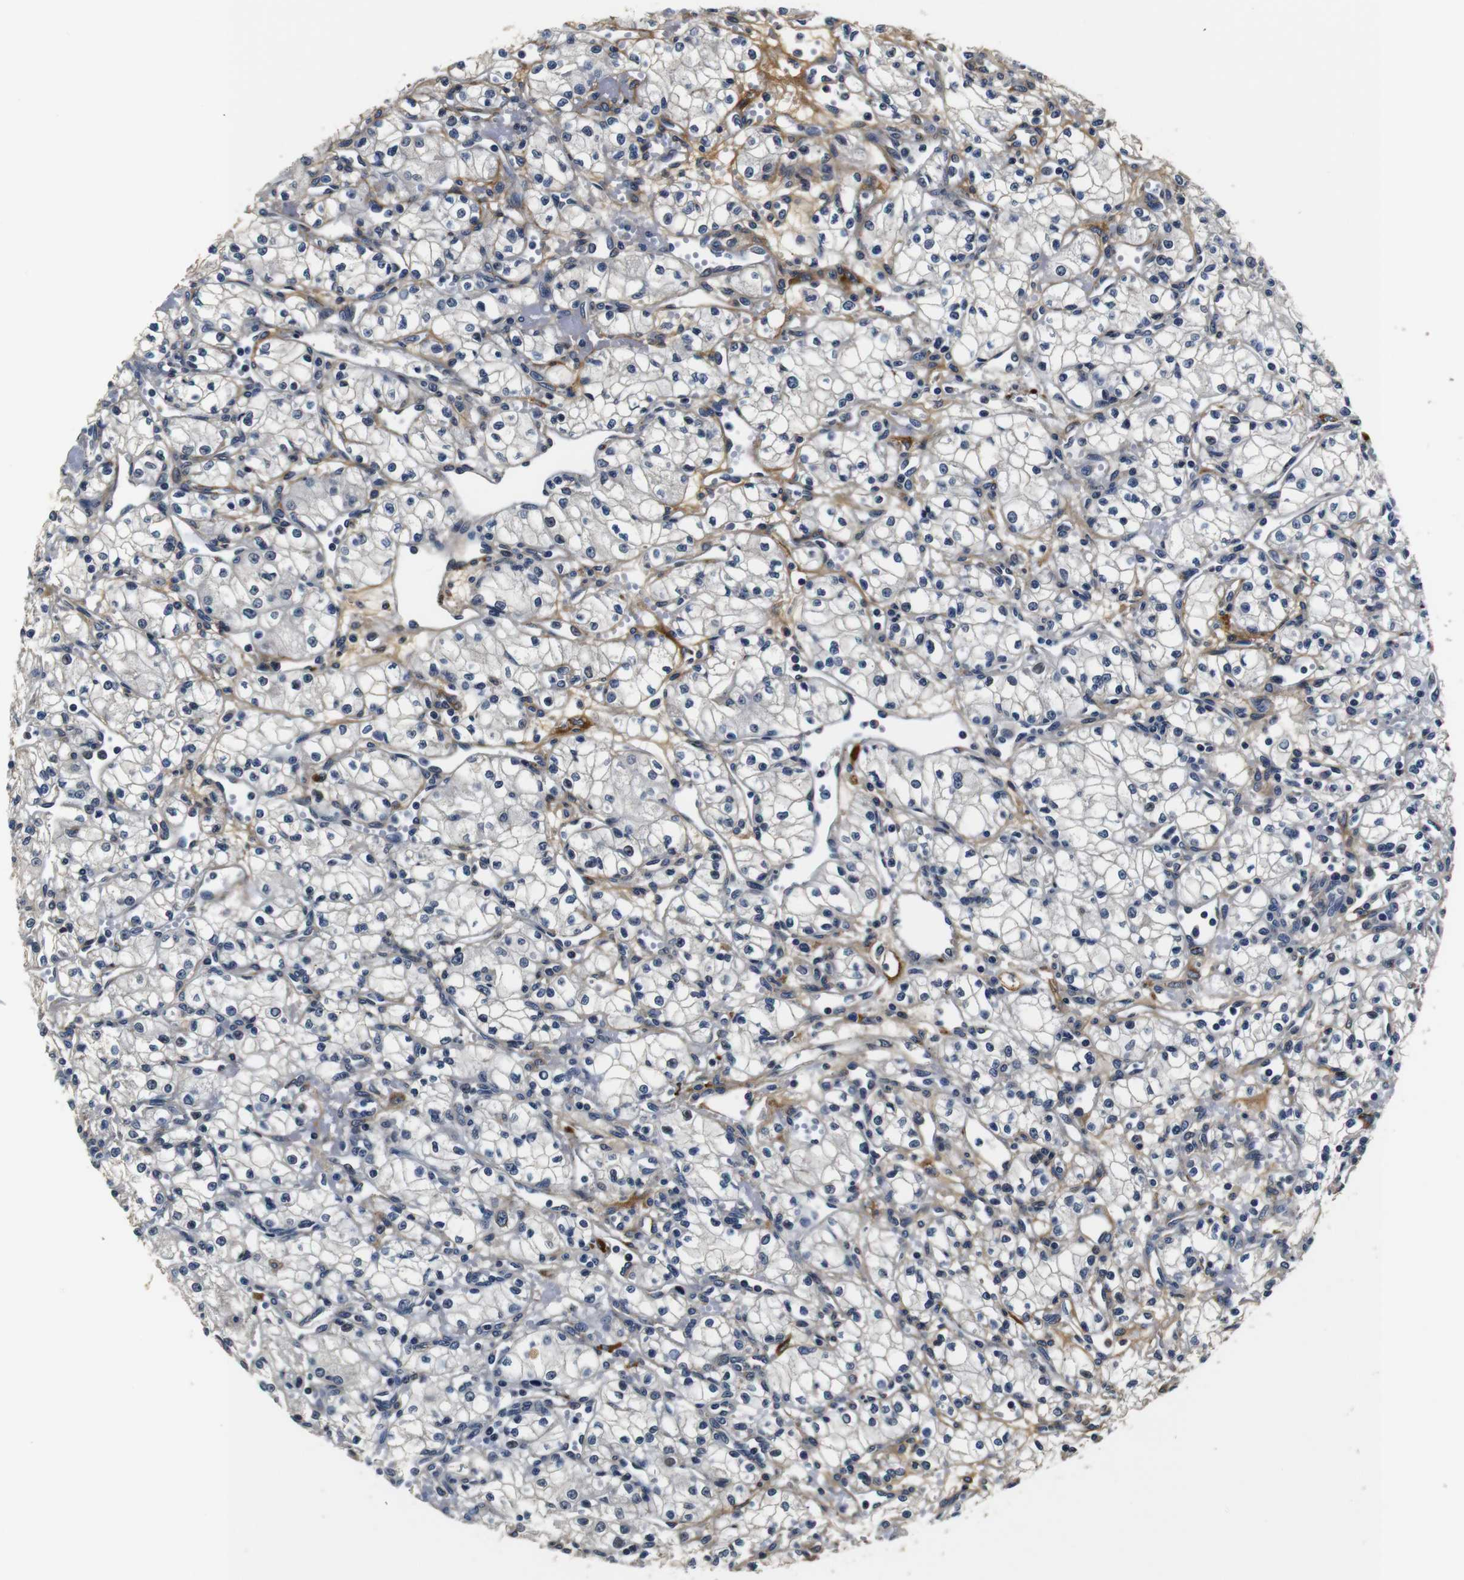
{"staining": {"intensity": "negative", "quantity": "none", "location": "none"}, "tissue": "renal cancer", "cell_type": "Tumor cells", "image_type": "cancer", "snomed": [{"axis": "morphology", "description": "Normal tissue, NOS"}, {"axis": "morphology", "description": "Adenocarcinoma, NOS"}, {"axis": "topography", "description": "Kidney"}], "caption": "Renal adenocarcinoma stained for a protein using IHC shows no expression tumor cells.", "gene": "COL1A1", "patient": {"sex": "male", "age": 59}}